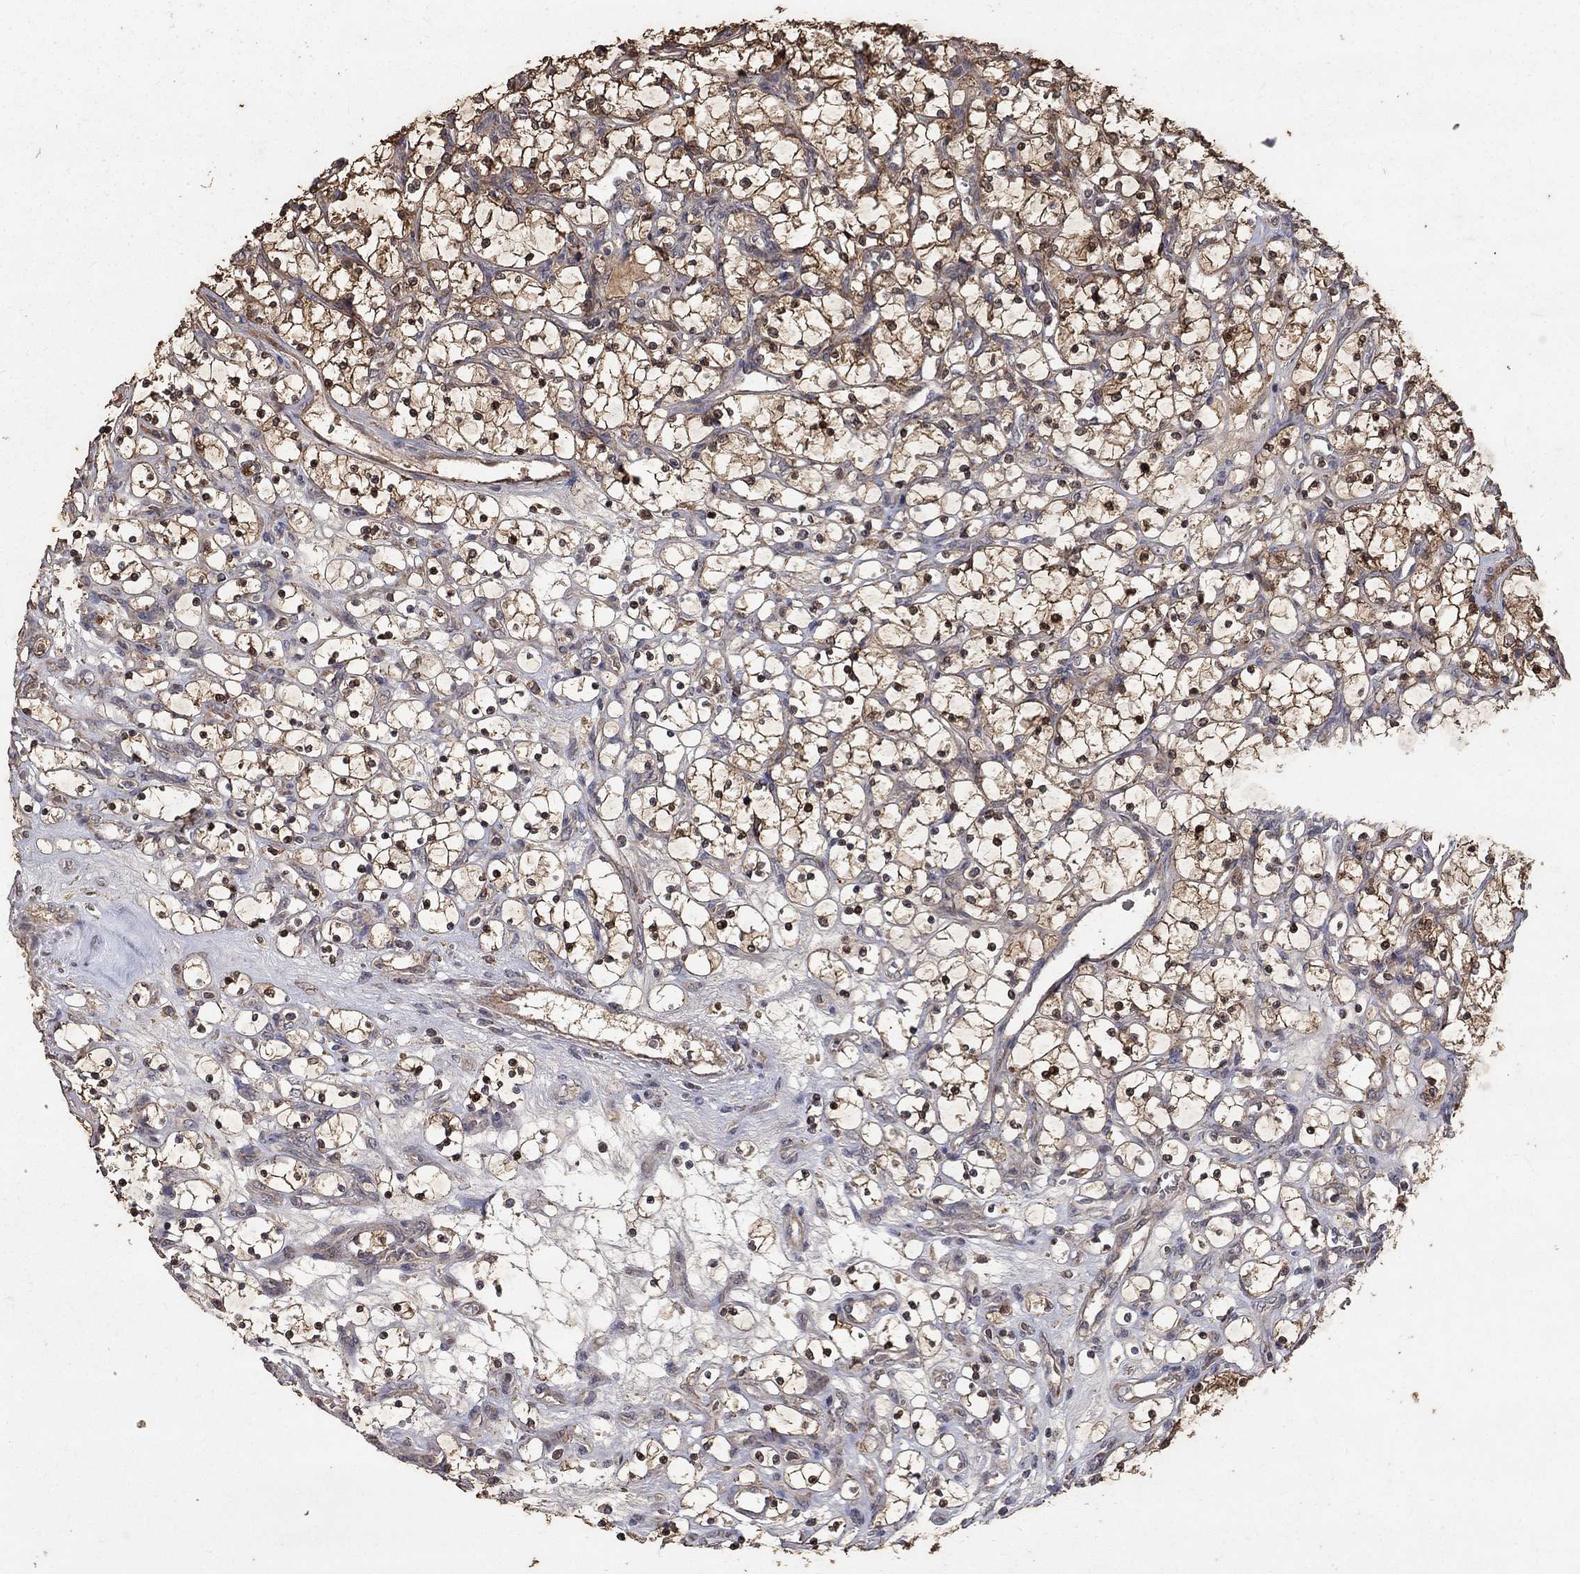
{"staining": {"intensity": "strong", "quantity": "25%-75%", "location": "cytoplasmic/membranous"}, "tissue": "renal cancer", "cell_type": "Tumor cells", "image_type": "cancer", "snomed": [{"axis": "morphology", "description": "Adenocarcinoma, NOS"}, {"axis": "topography", "description": "Kidney"}], "caption": "Immunohistochemistry (IHC) (DAB (3,3'-diaminobenzidine)) staining of renal cancer (adenocarcinoma) demonstrates strong cytoplasmic/membranous protein positivity in approximately 25%-75% of tumor cells. The staining is performed using DAB brown chromogen to label protein expression. The nuclei are counter-stained blue using hematoxylin.", "gene": "C17orf75", "patient": {"sex": "female", "age": 69}}